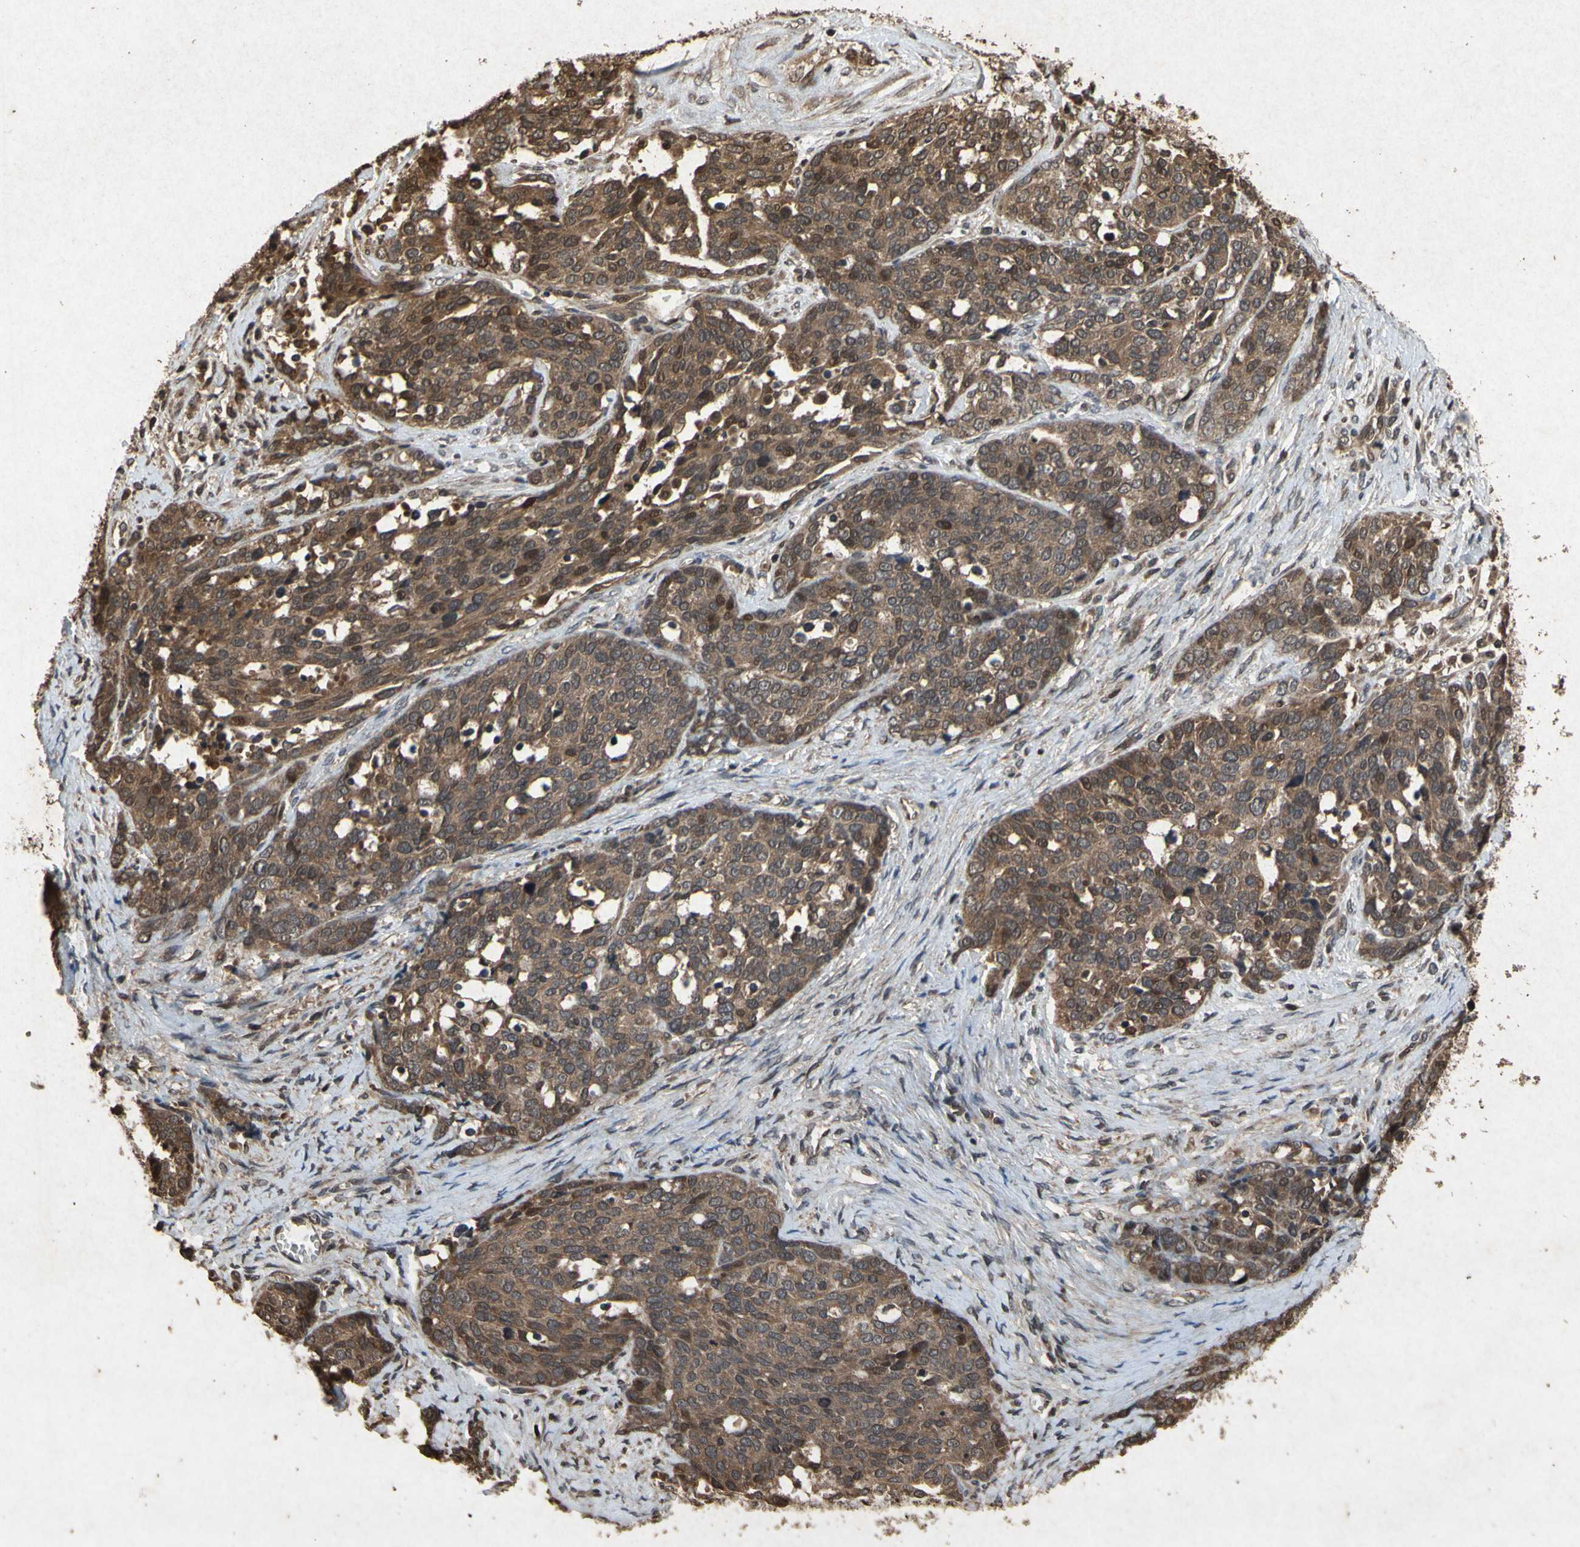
{"staining": {"intensity": "moderate", "quantity": ">75%", "location": "cytoplasmic/membranous"}, "tissue": "ovarian cancer", "cell_type": "Tumor cells", "image_type": "cancer", "snomed": [{"axis": "morphology", "description": "Cystadenocarcinoma, serous, NOS"}, {"axis": "topography", "description": "Ovary"}], "caption": "Tumor cells reveal moderate cytoplasmic/membranous positivity in approximately >75% of cells in ovarian serous cystadenocarcinoma.", "gene": "ATP6V1H", "patient": {"sex": "female", "age": 44}}